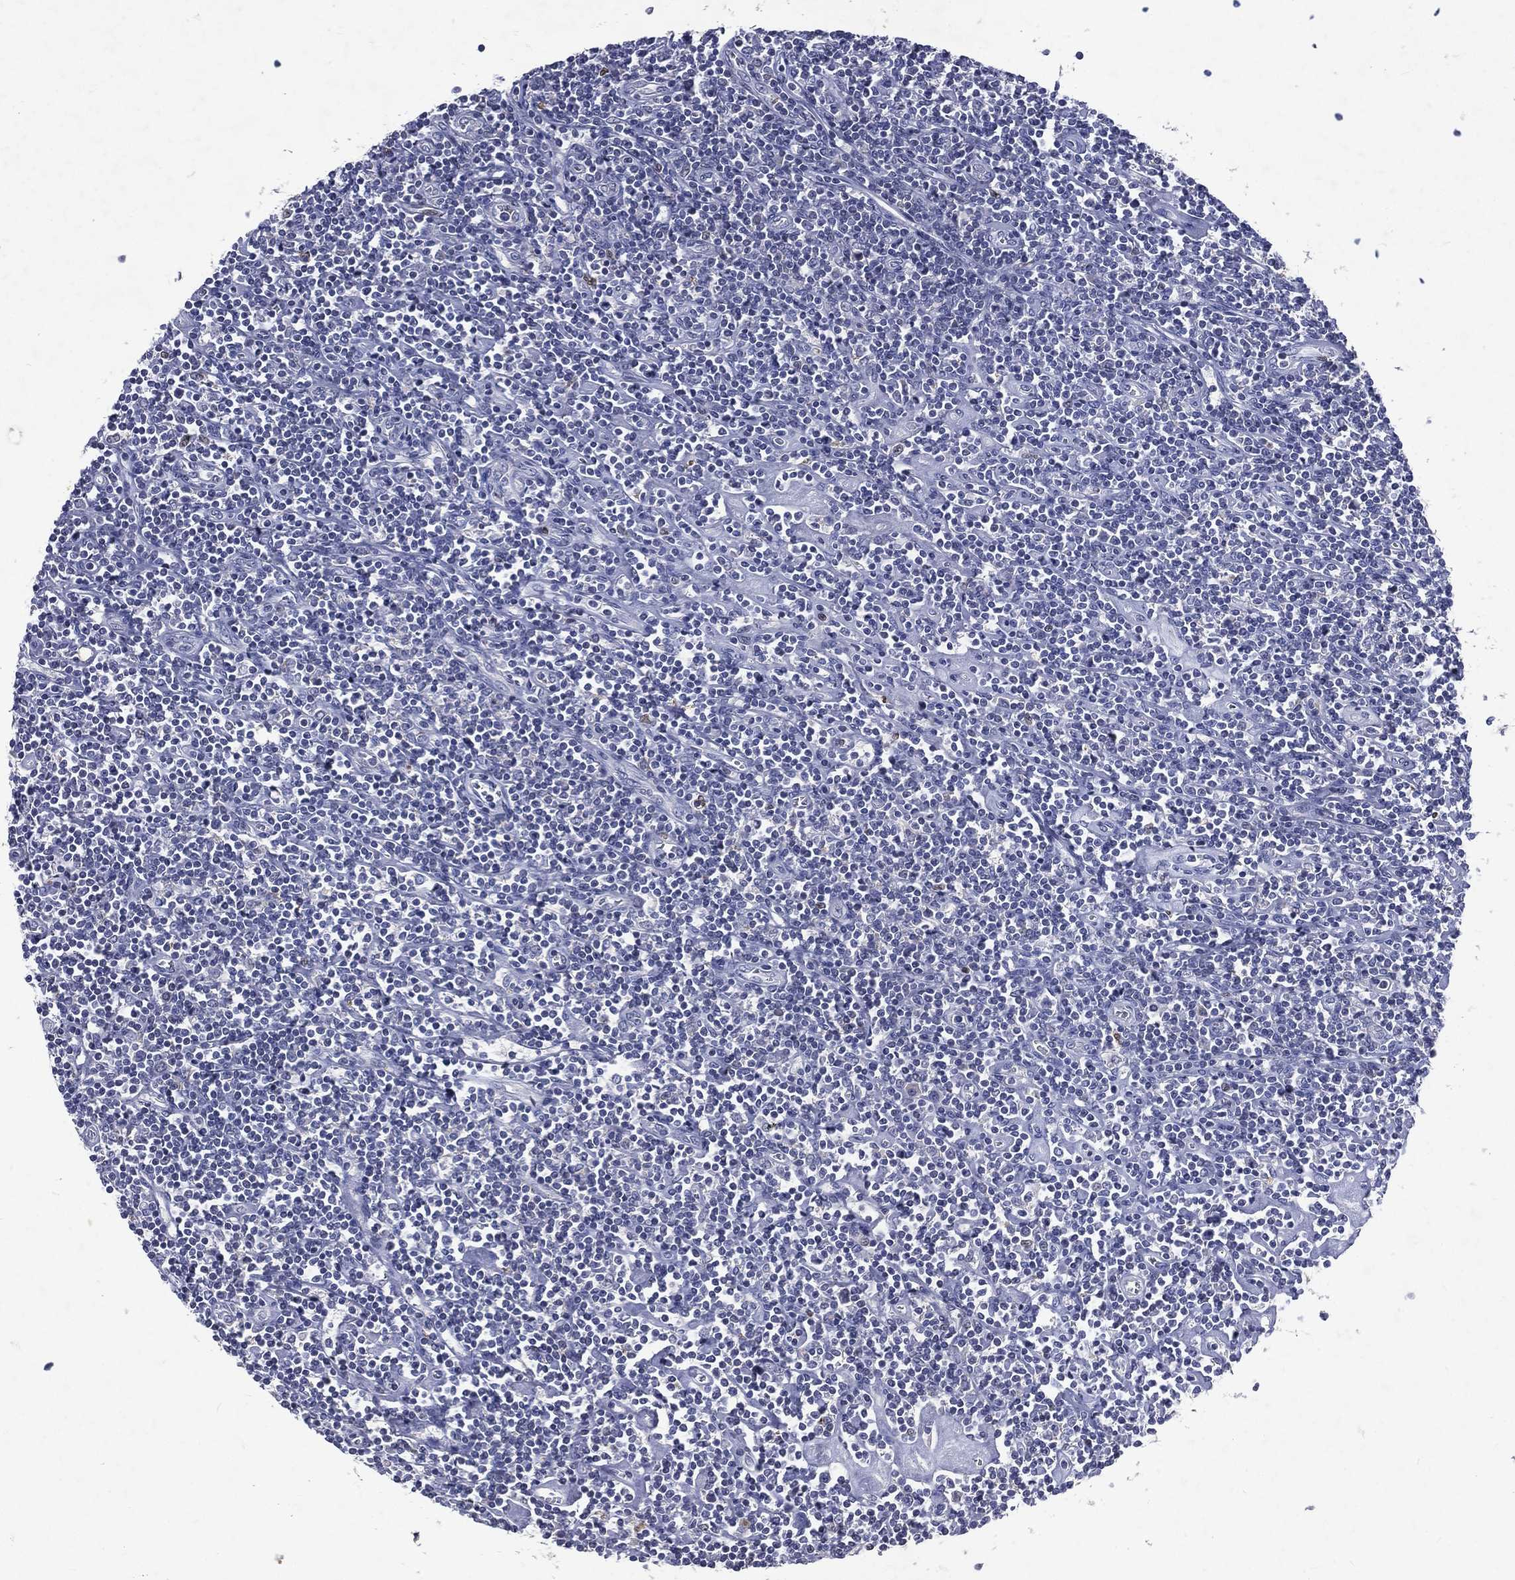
{"staining": {"intensity": "negative", "quantity": "none", "location": "none"}, "tissue": "lymphoma", "cell_type": "Tumor cells", "image_type": "cancer", "snomed": [{"axis": "morphology", "description": "Hodgkin's disease, NOS"}, {"axis": "topography", "description": "Lymph node"}], "caption": "Immunohistochemistry (IHC) histopathology image of neoplastic tissue: human Hodgkin's disease stained with DAB (3,3'-diaminobenzidine) reveals no significant protein positivity in tumor cells. (Brightfield microscopy of DAB (3,3'-diaminobenzidine) immunohistochemistry (IHC) at high magnification).", "gene": "SLC34A2", "patient": {"sex": "male", "age": 40}}